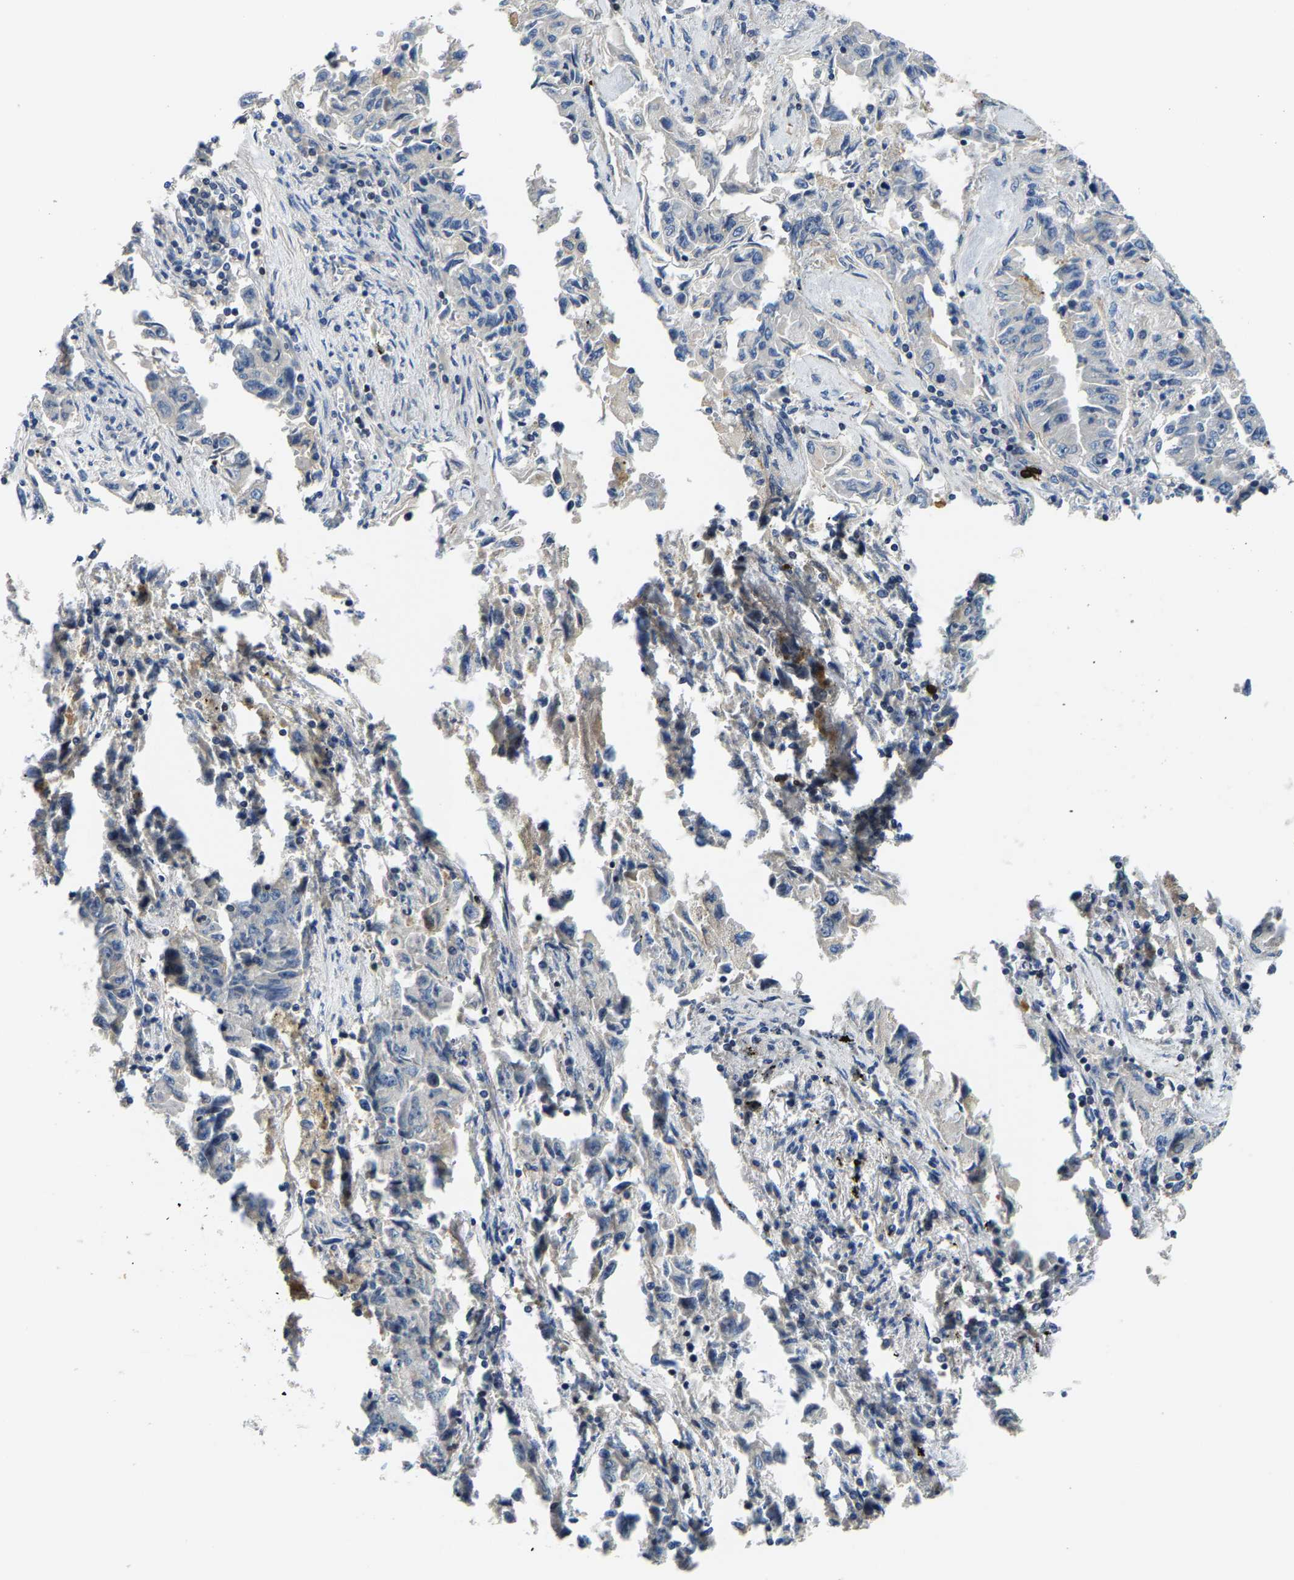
{"staining": {"intensity": "negative", "quantity": "none", "location": "none"}, "tissue": "lung cancer", "cell_type": "Tumor cells", "image_type": "cancer", "snomed": [{"axis": "morphology", "description": "Adenocarcinoma, NOS"}, {"axis": "topography", "description": "Lung"}], "caption": "Immunohistochemistry (IHC) micrograph of neoplastic tissue: human lung cancer stained with DAB demonstrates no significant protein staining in tumor cells. Nuclei are stained in blue.", "gene": "AGBL3", "patient": {"sex": "female", "age": 51}}